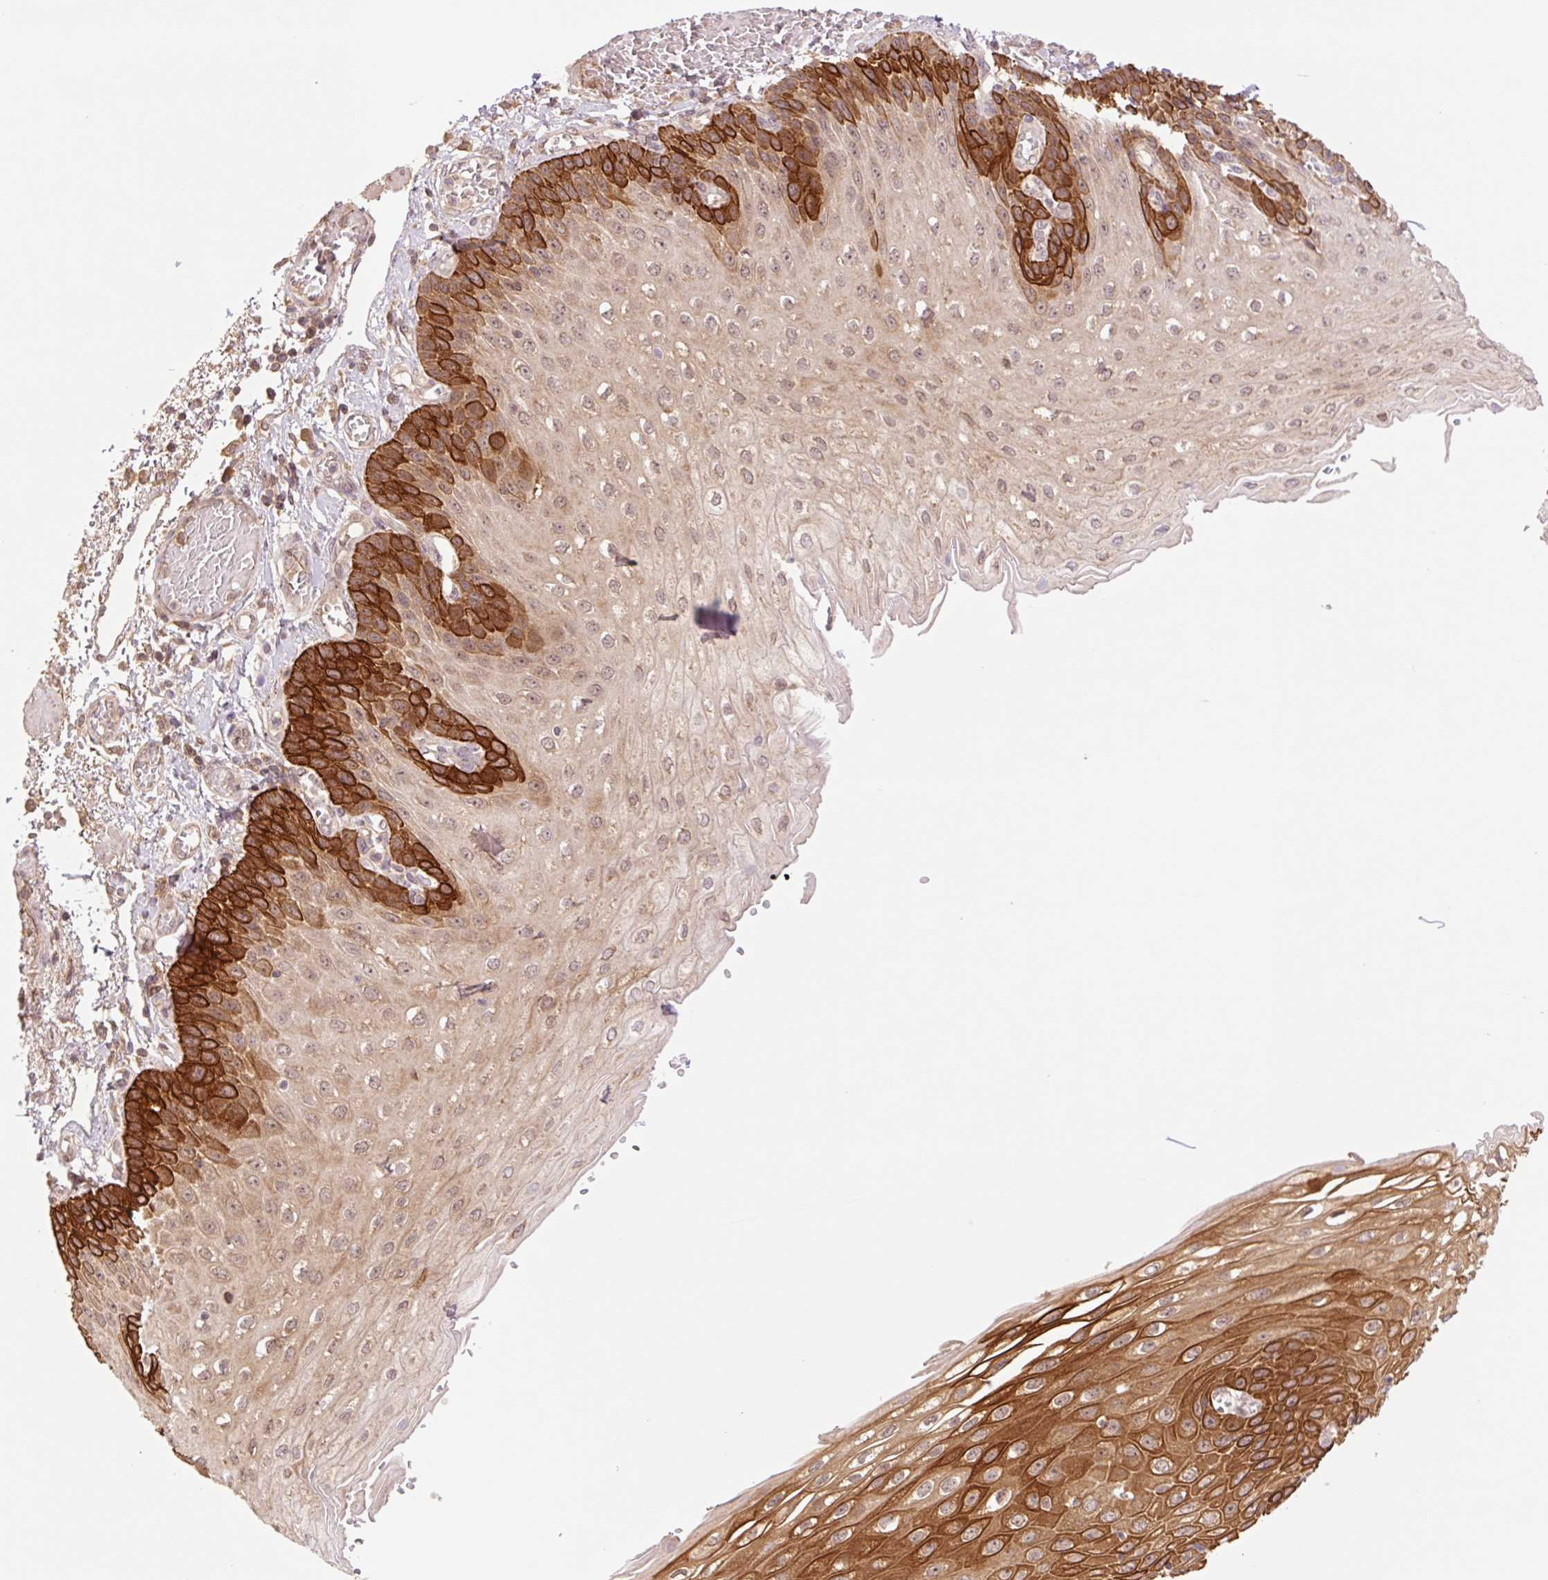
{"staining": {"intensity": "strong", "quantity": "25%-75%", "location": "cytoplasmic/membranous"}, "tissue": "esophagus", "cell_type": "Squamous epithelial cells", "image_type": "normal", "snomed": [{"axis": "morphology", "description": "Normal tissue, NOS"}, {"axis": "morphology", "description": "Adenocarcinoma, NOS"}, {"axis": "topography", "description": "Esophagus"}], "caption": "The immunohistochemical stain shows strong cytoplasmic/membranous expression in squamous epithelial cells of benign esophagus. (DAB (3,3'-diaminobenzidine) IHC with brightfield microscopy, high magnification).", "gene": "YJU2B", "patient": {"sex": "male", "age": 81}}